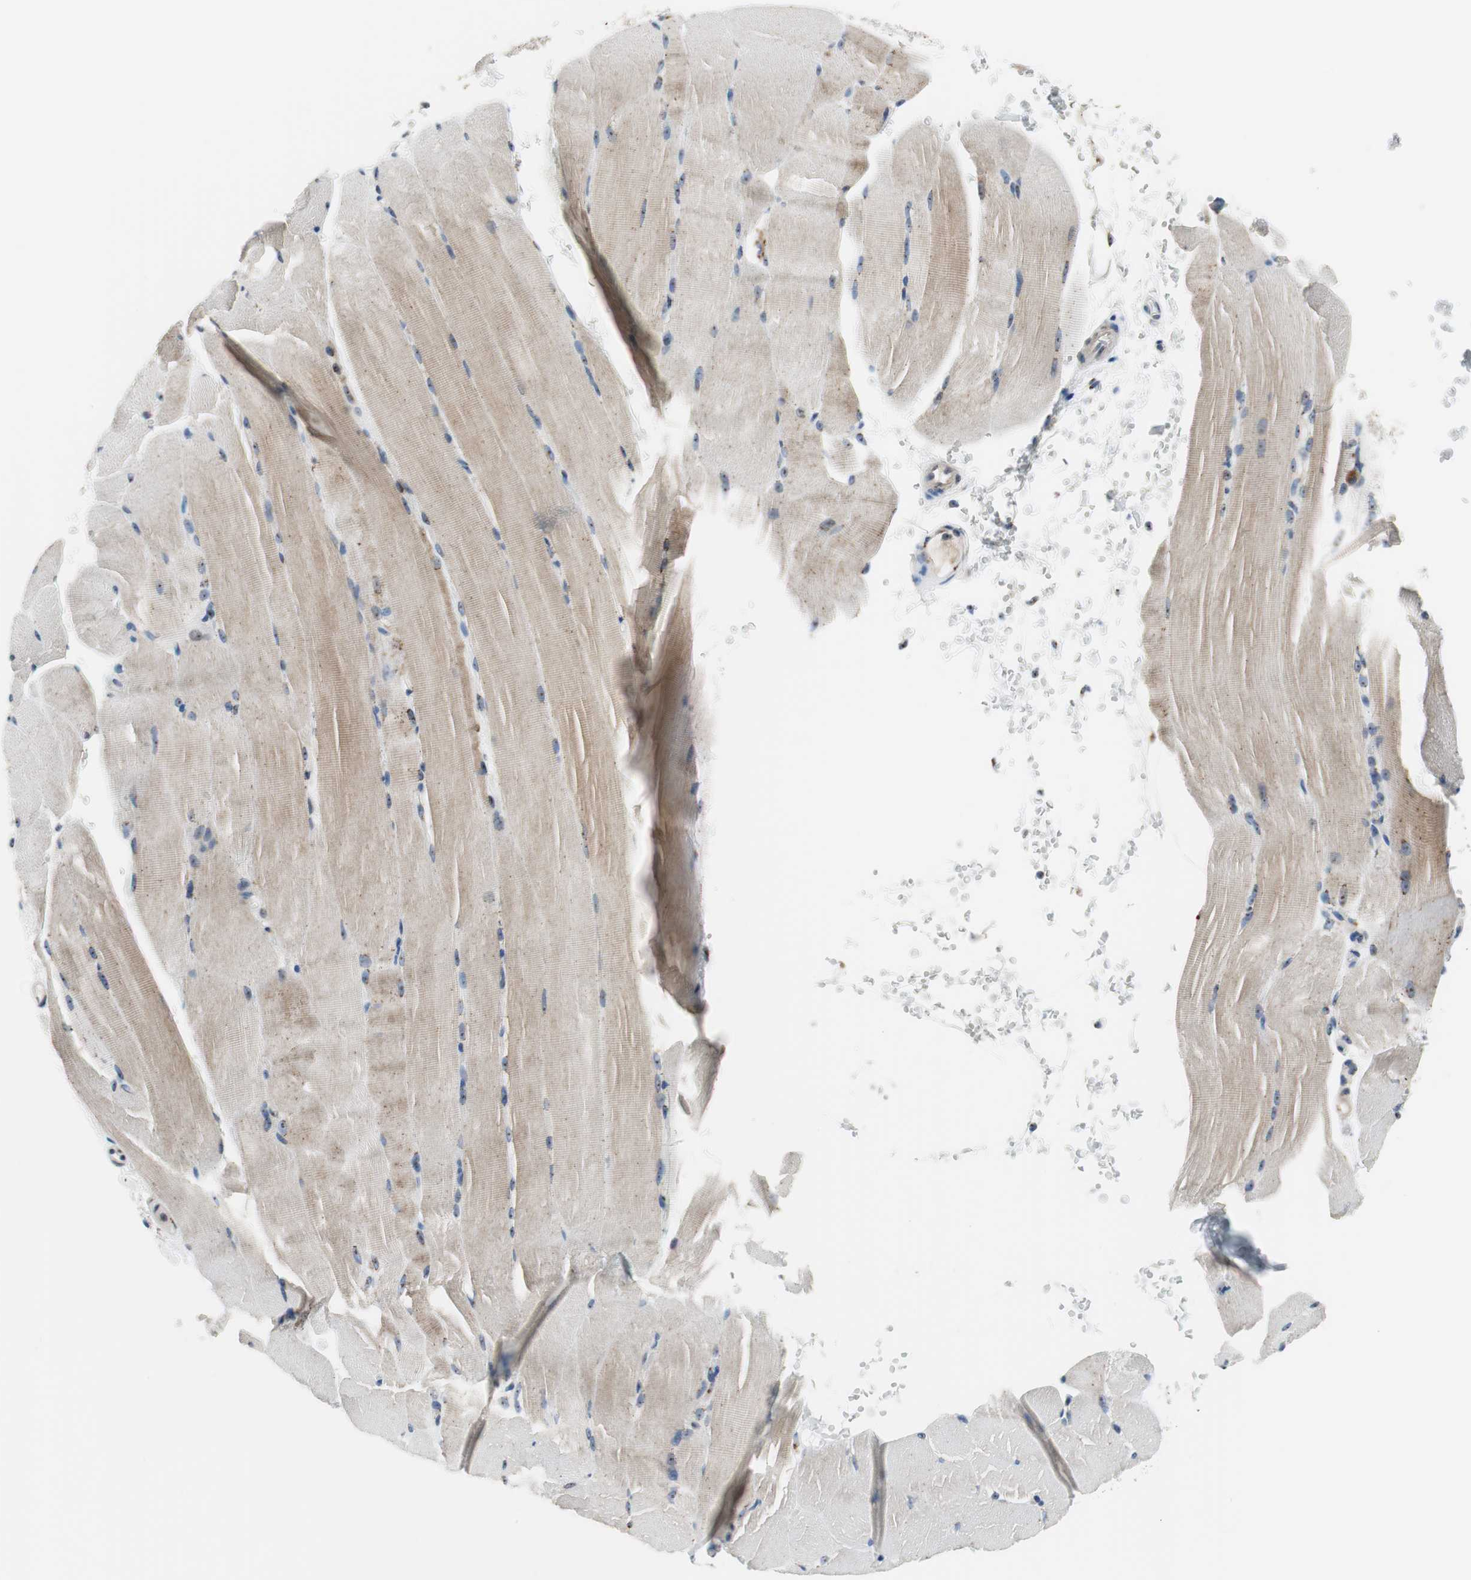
{"staining": {"intensity": "negative", "quantity": "none", "location": "none"}, "tissue": "skeletal muscle", "cell_type": "Myocytes", "image_type": "normal", "snomed": [{"axis": "morphology", "description": "Normal tissue, NOS"}, {"axis": "topography", "description": "Skeletal muscle"}, {"axis": "topography", "description": "Parathyroid gland"}], "caption": "DAB immunohistochemical staining of unremarkable skeletal muscle shows no significant staining in myocytes.", "gene": "TMED7", "patient": {"sex": "female", "age": 37}}